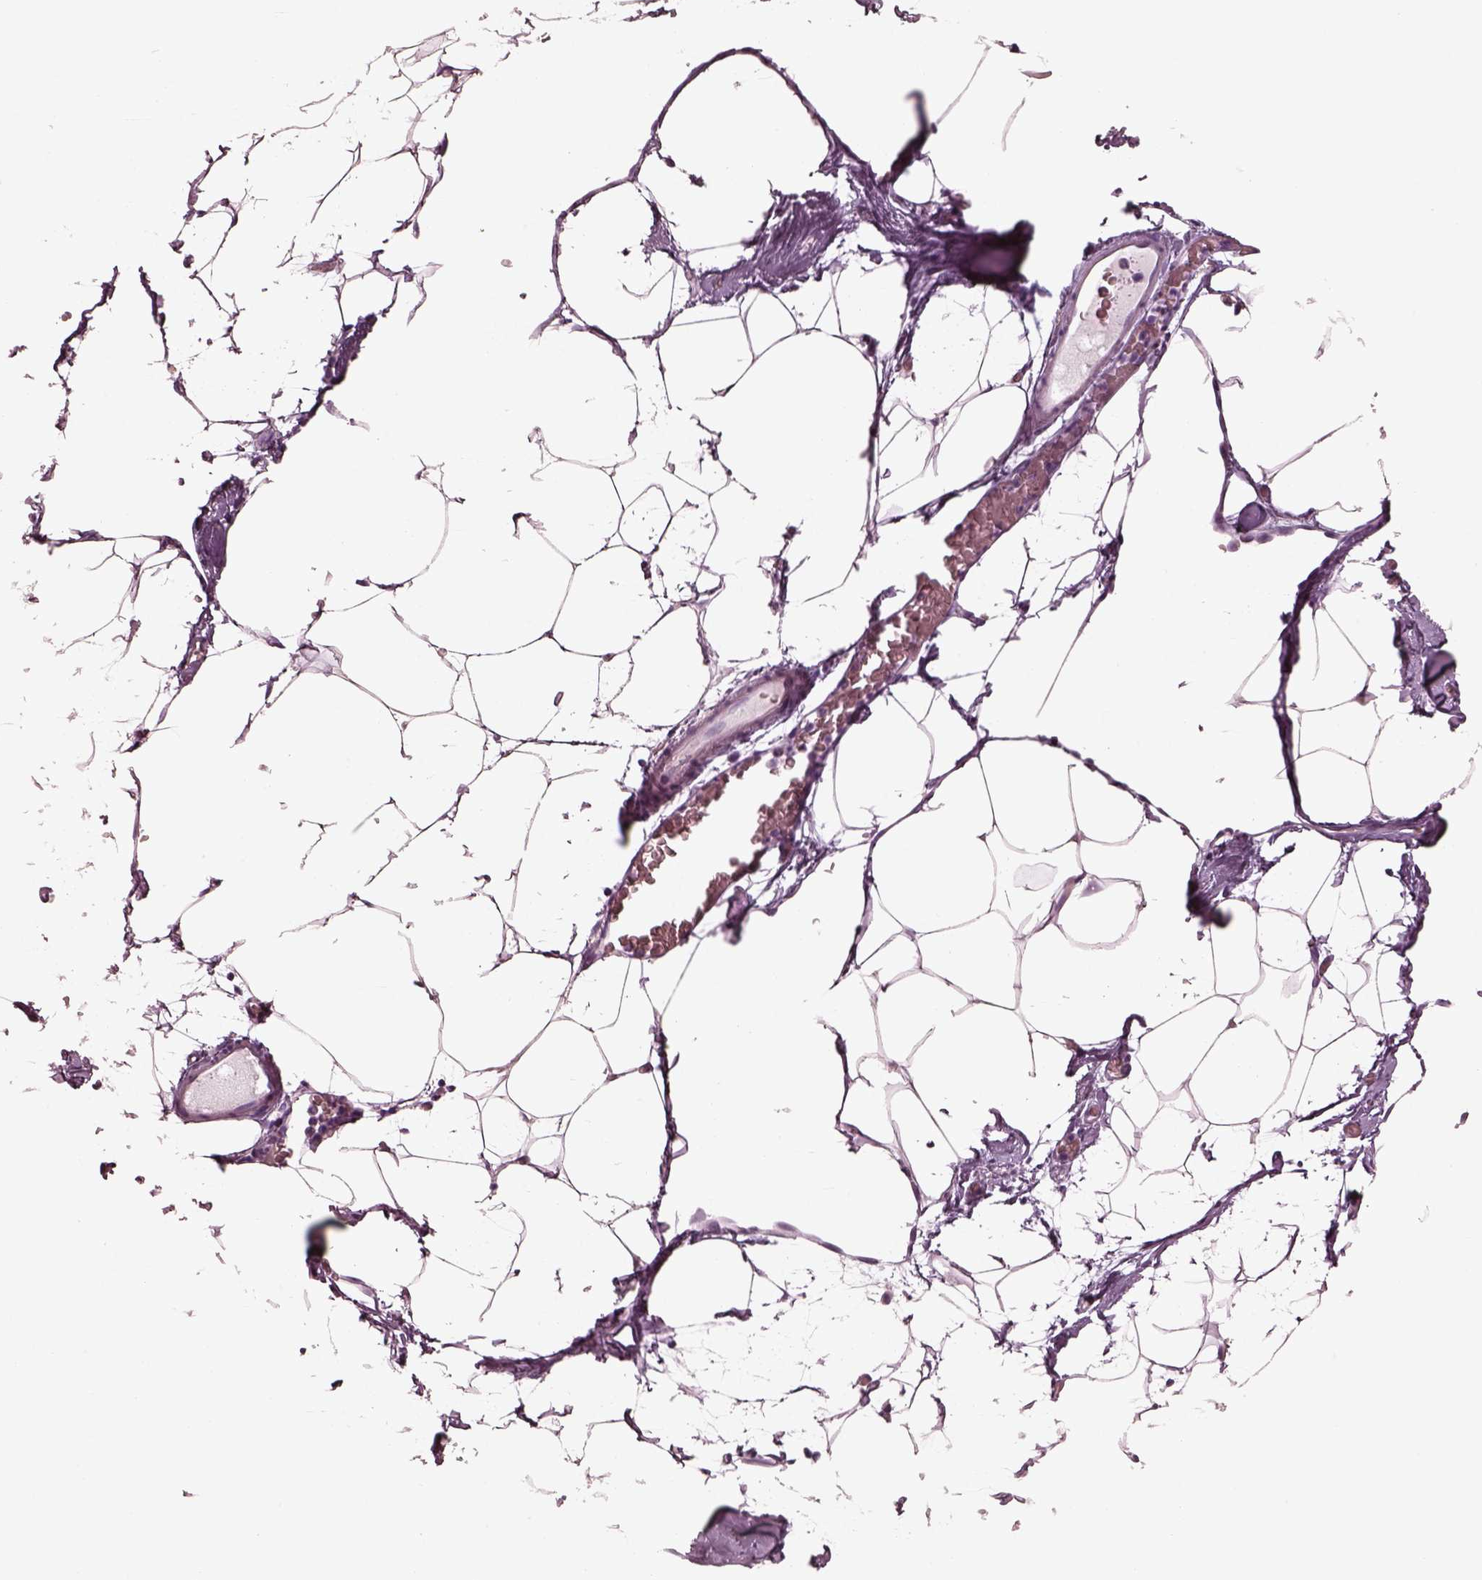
{"staining": {"intensity": "negative", "quantity": "none", "location": "none"}, "tissue": "adipose tissue", "cell_type": "Adipocytes", "image_type": "normal", "snomed": [{"axis": "morphology", "description": "Normal tissue, NOS"}, {"axis": "topography", "description": "Adipose tissue"}], "caption": "This is a micrograph of immunohistochemistry staining of benign adipose tissue, which shows no positivity in adipocytes.", "gene": "FABP9", "patient": {"sex": "male", "age": 57}}